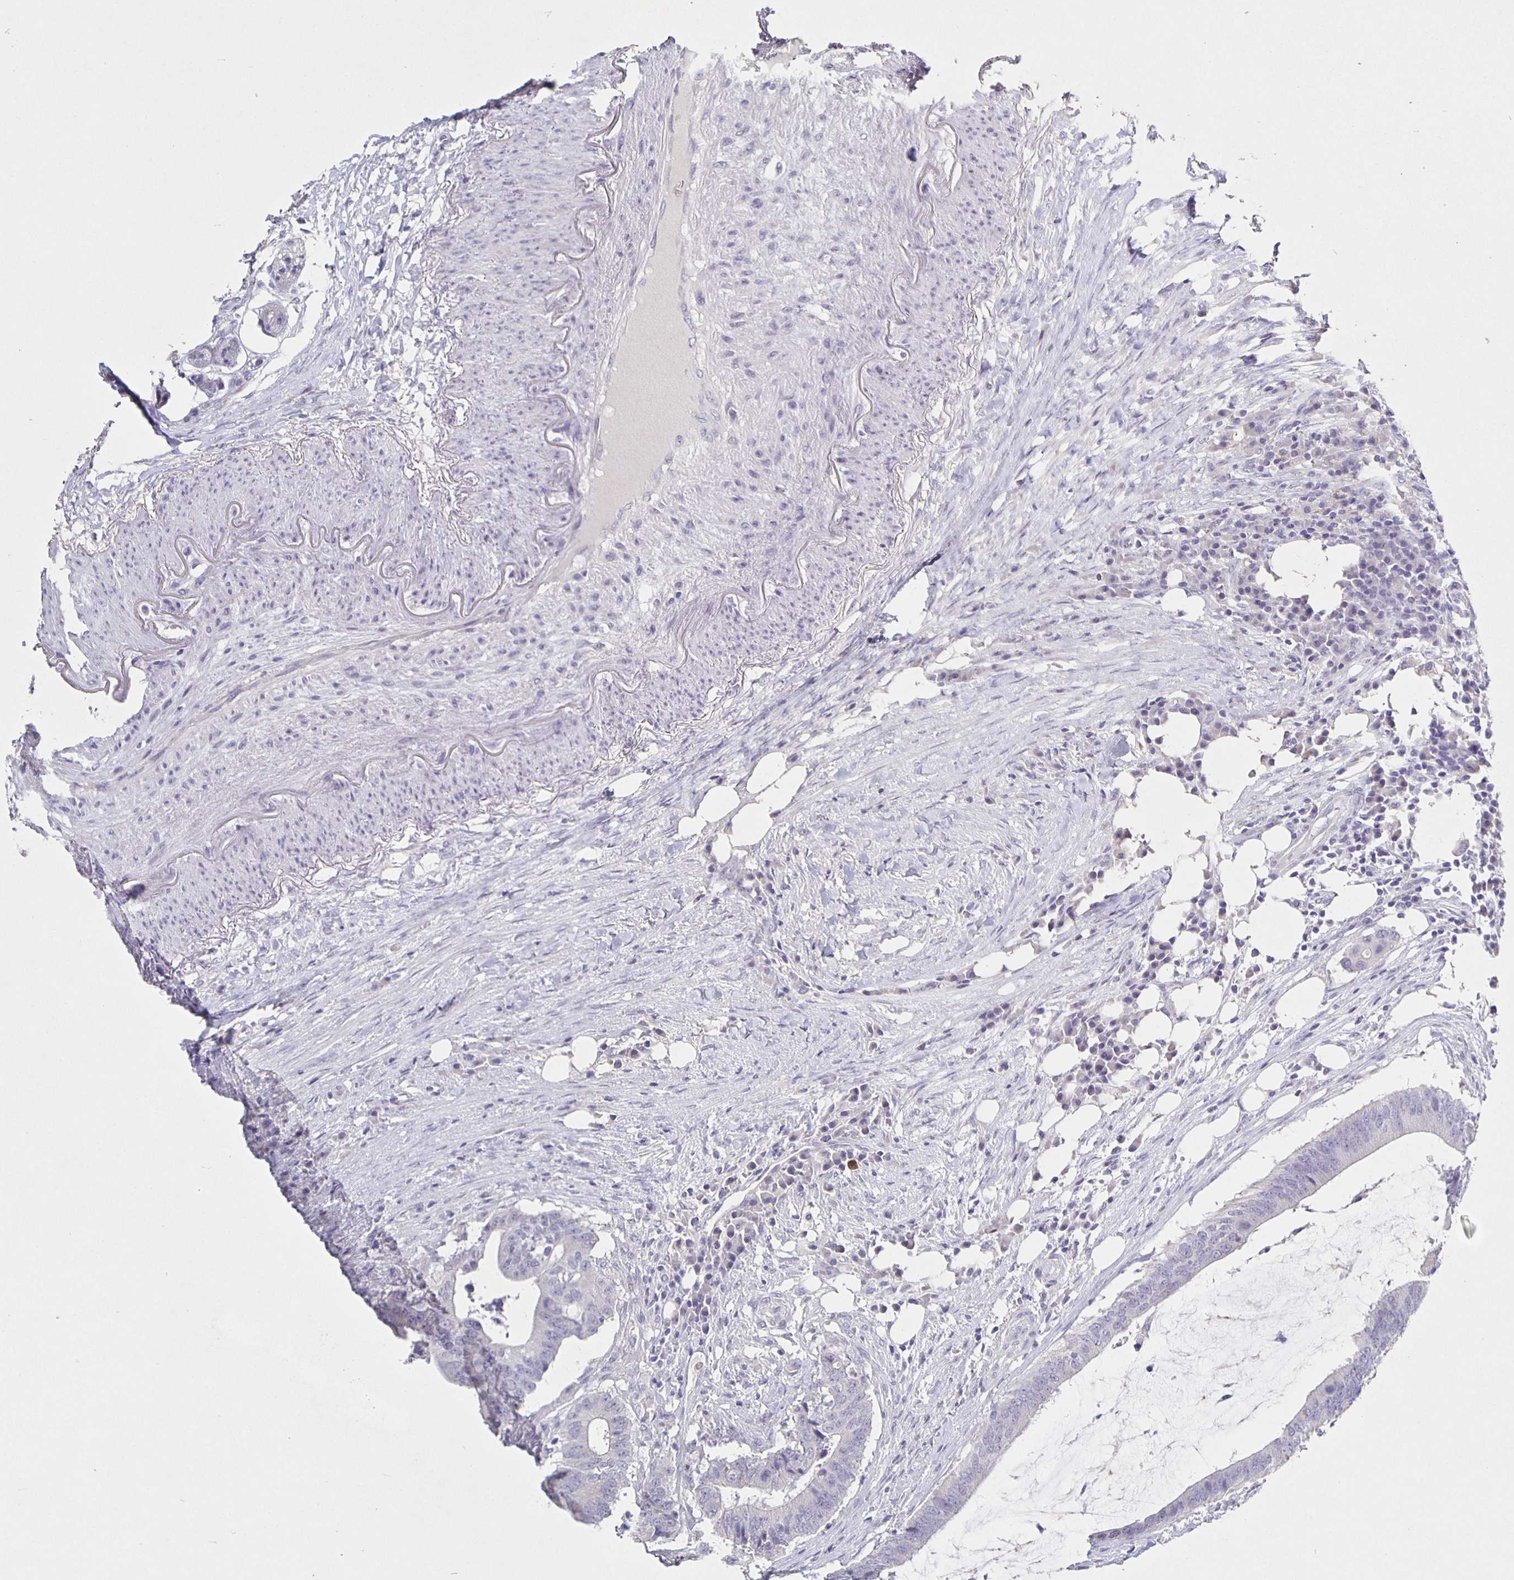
{"staining": {"intensity": "negative", "quantity": "none", "location": "none"}, "tissue": "colorectal cancer", "cell_type": "Tumor cells", "image_type": "cancer", "snomed": [{"axis": "morphology", "description": "Adenocarcinoma, NOS"}, {"axis": "topography", "description": "Colon"}], "caption": "IHC micrograph of colorectal adenocarcinoma stained for a protein (brown), which reveals no expression in tumor cells.", "gene": "CARNS1", "patient": {"sex": "female", "age": 43}}